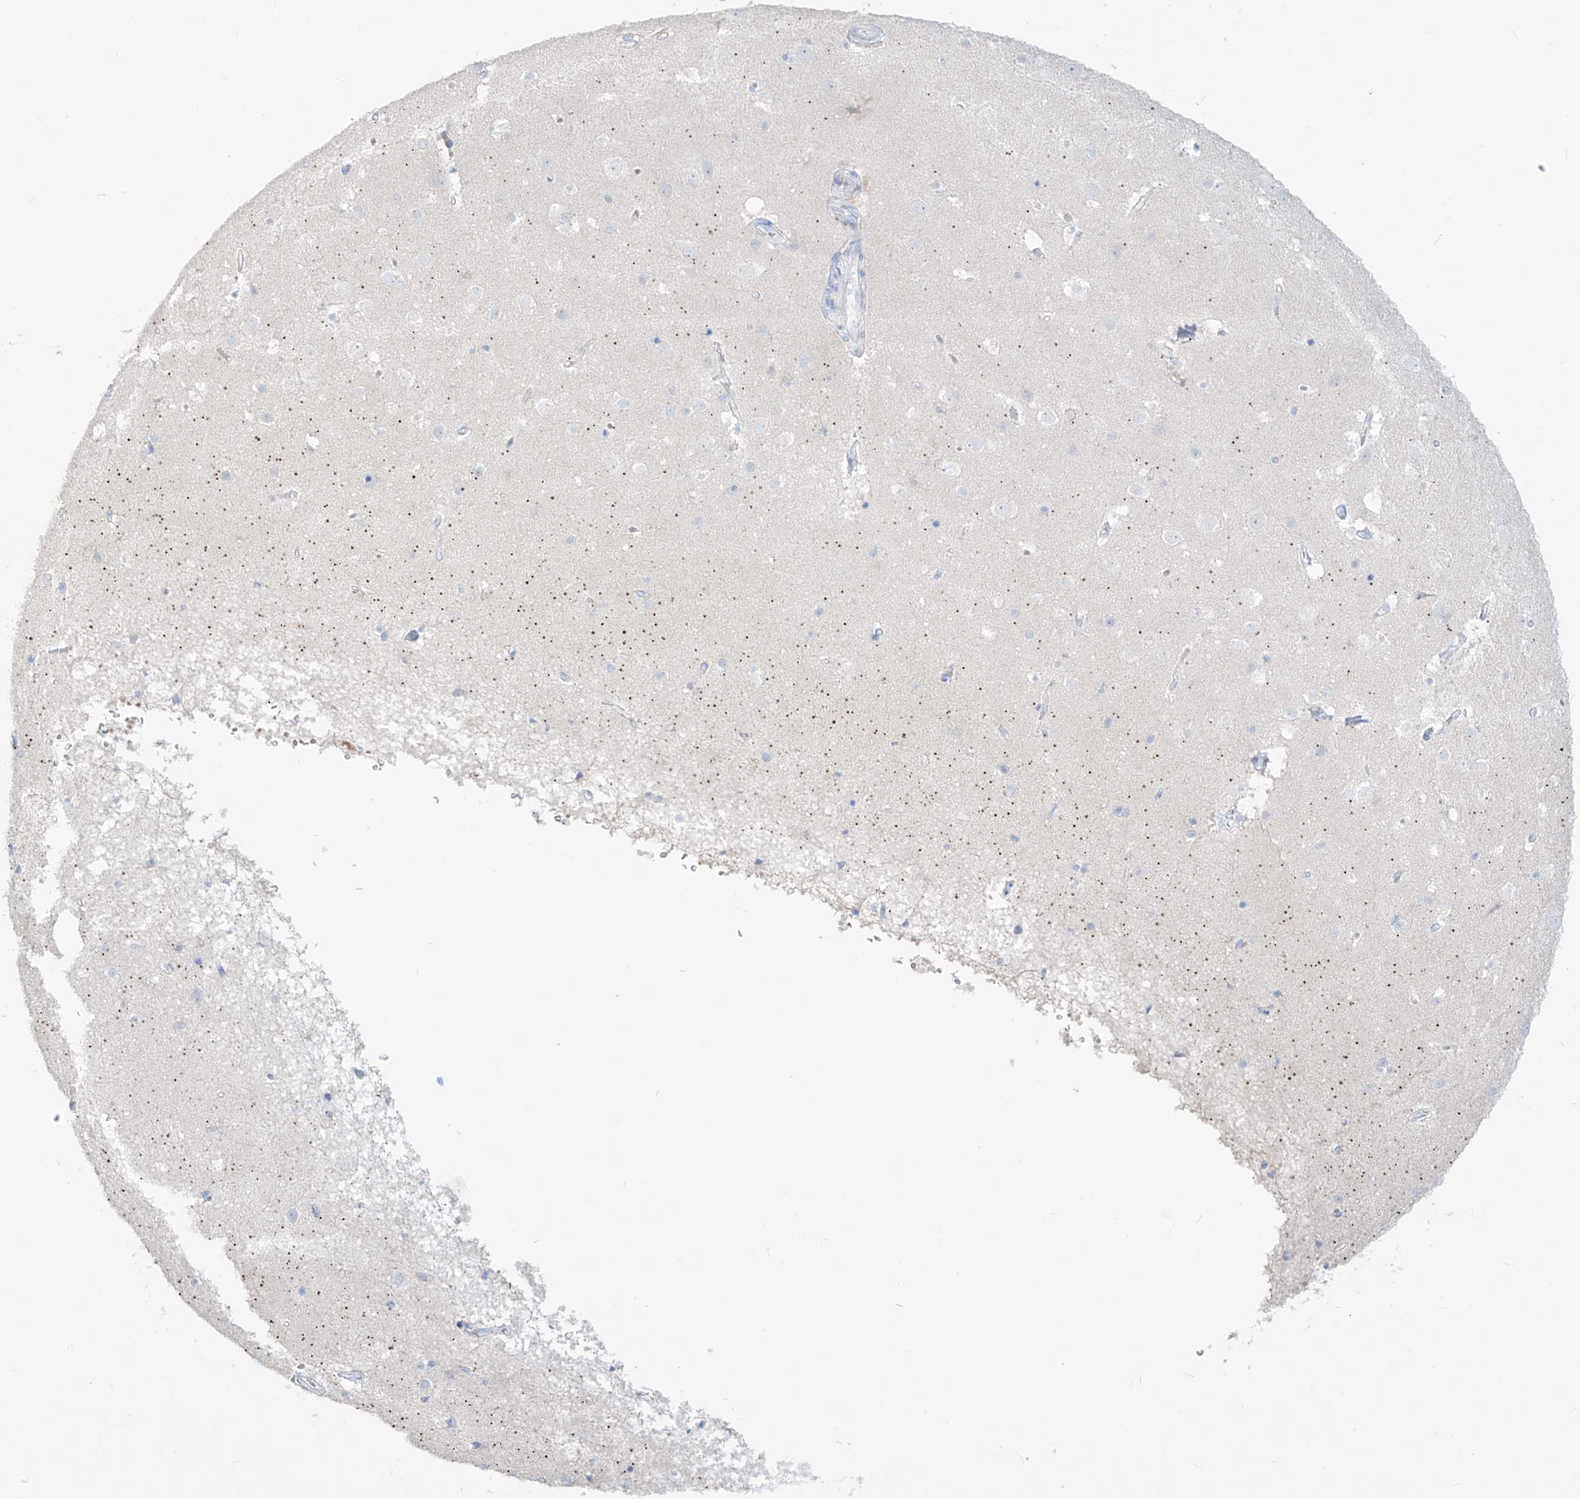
{"staining": {"intensity": "negative", "quantity": "none", "location": "none"}, "tissue": "cerebral cortex", "cell_type": "Endothelial cells", "image_type": "normal", "snomed": [{"axis": "morphology", "description": "Normal tissue, NOS"}, {"axis": "topography", "description": "Cerebral cortex"}], "caption": "A histopathology image of human cerebral cortex is negative for staining in endothelial cells.", "gene": "ASPRV1", "patient": {"sex": "male", "age": 54}}